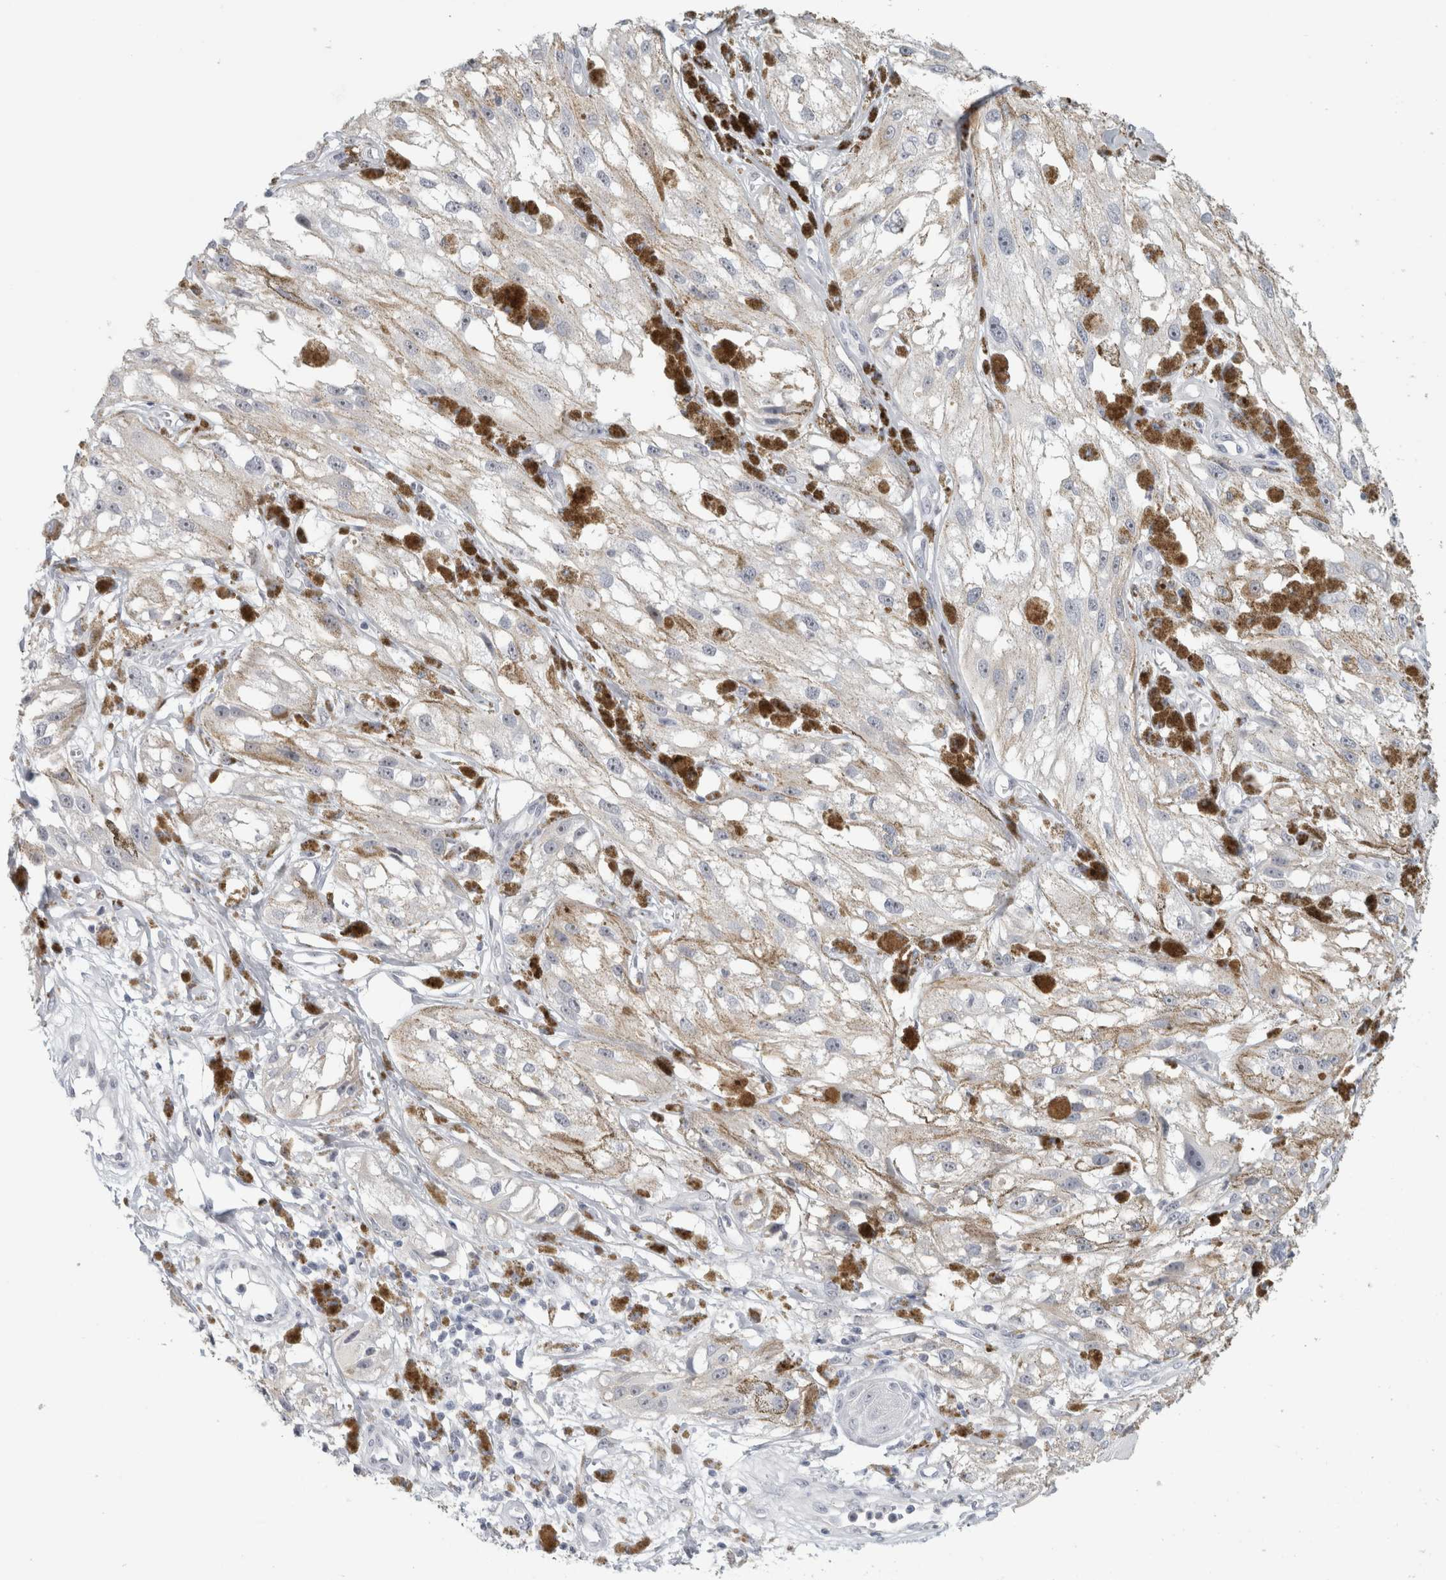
{"staining": {"intensity": "negative", "quantity": "none", "location": "none"}, "tissue": "melanoma", "cell_type": "Tumor cells", "image_type": "cancer", "snomed": [{"axis": "morphology", "description": "Malignant melanoma, NOS"}, {"axis": "topography", "description": "Skin"}], "caption": "DAB (3,3'-diaminobenzidine) immunohistochemical staining of human melanoma reveals no significant positivity in tumor cells. (DAB immunohistochemistry, high magnification).", "gene": "FMR1NB", "patient": {"sex": "male", "age": 88}}